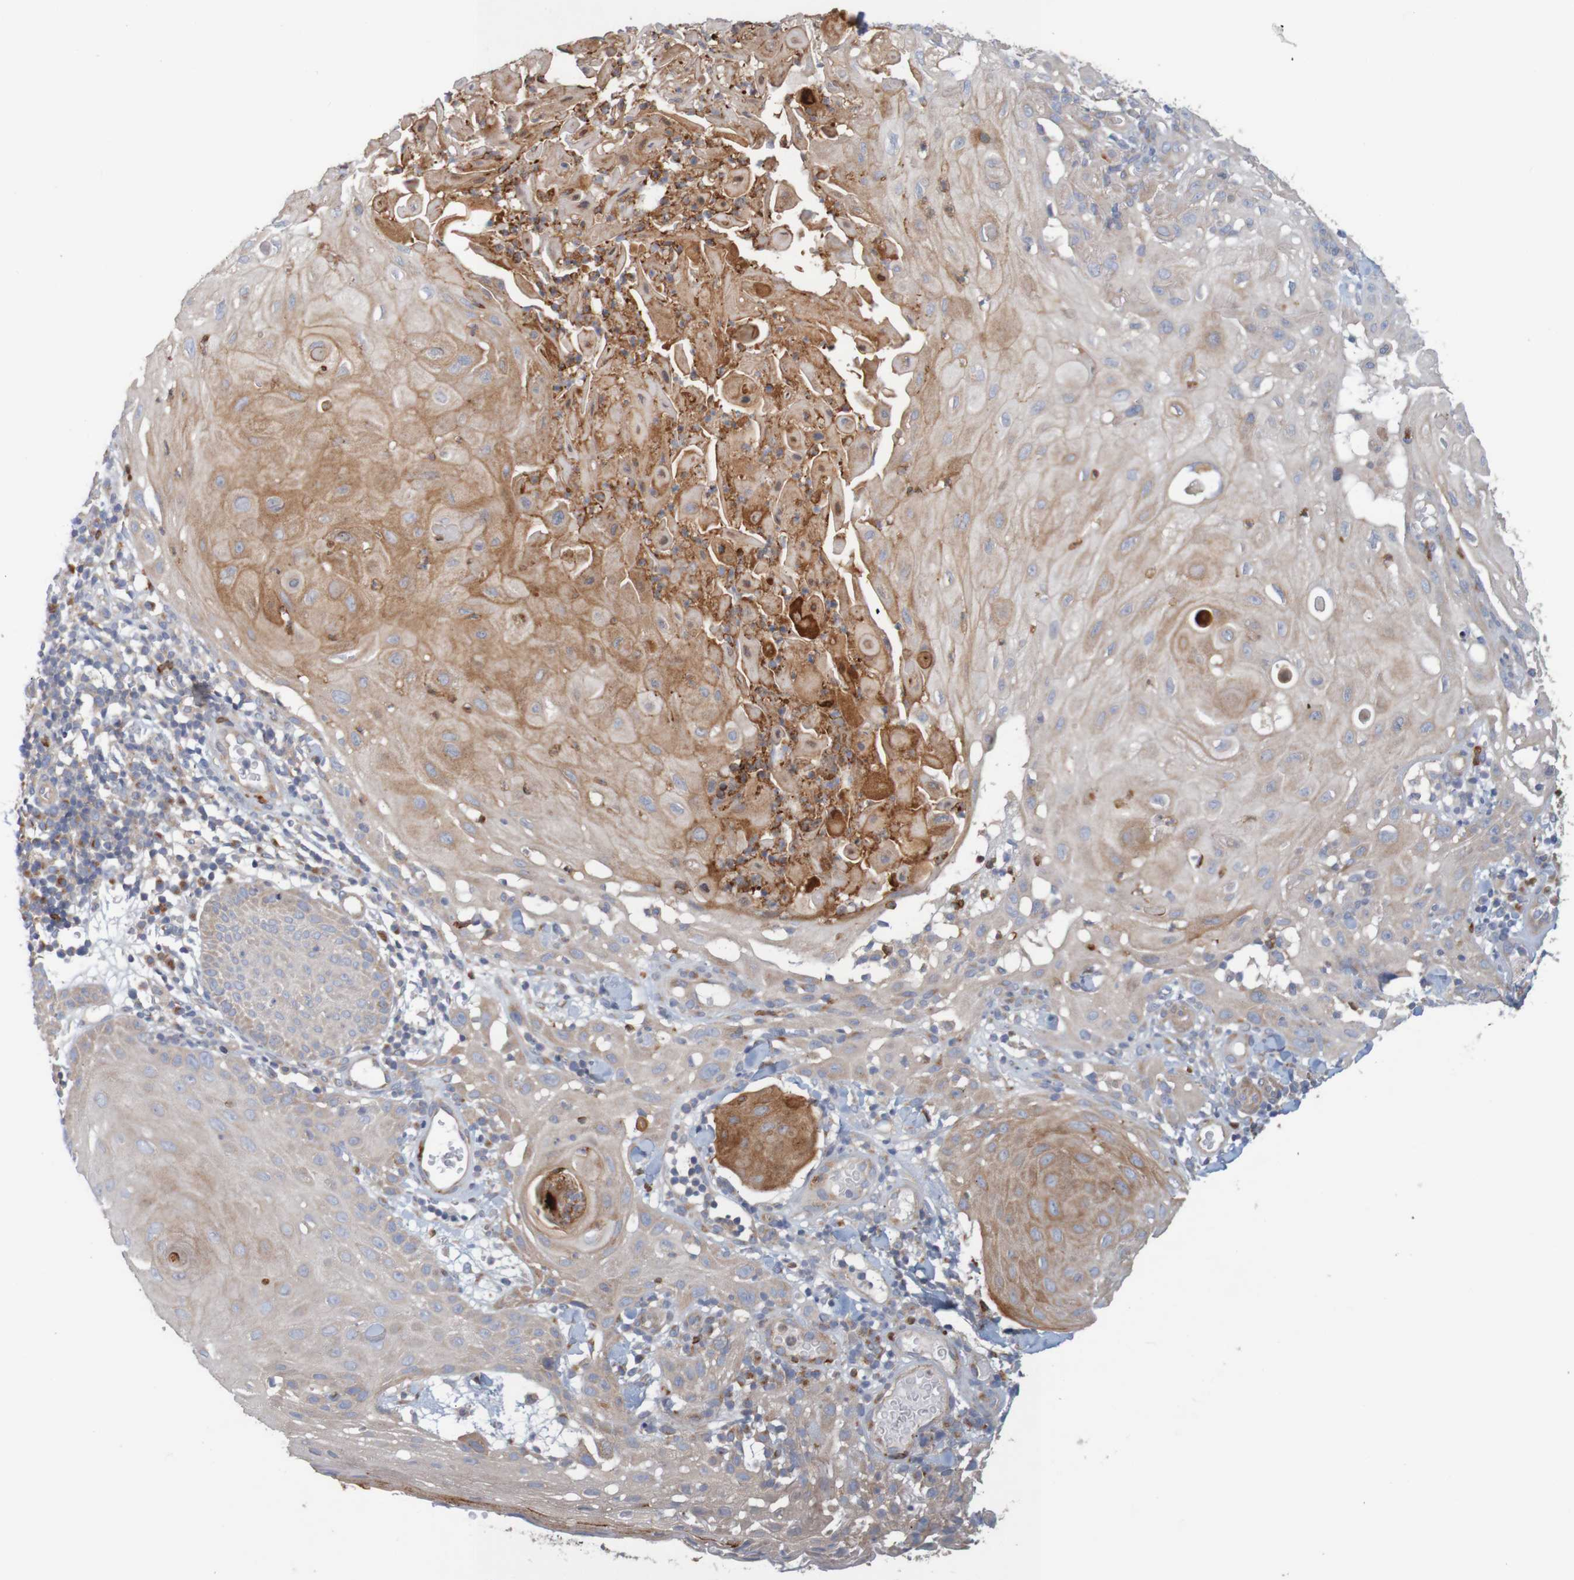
{"staining": {"intensity": "moderate", "quantity": "25%-75%", "location": "cytoplasmic/membranous"}, "tissue": "skin cancer", "cell_type": "Tumor cells", "image_type": "cancer", "snomed": [{"axis": "morphology", "description": "Squamous cell carcinoma, NOS"}, {"axis": "topography", "description": "Skin"}], "caption": "Human squamous cell carcinoma (skin) stained with a brown dye demonstrates moderate cytoplasmic/membranous positive expression in approximately 25%-75% of tumor cells.", "gene": "KRT23", "patient": {"sex": "male", "age": 24}}